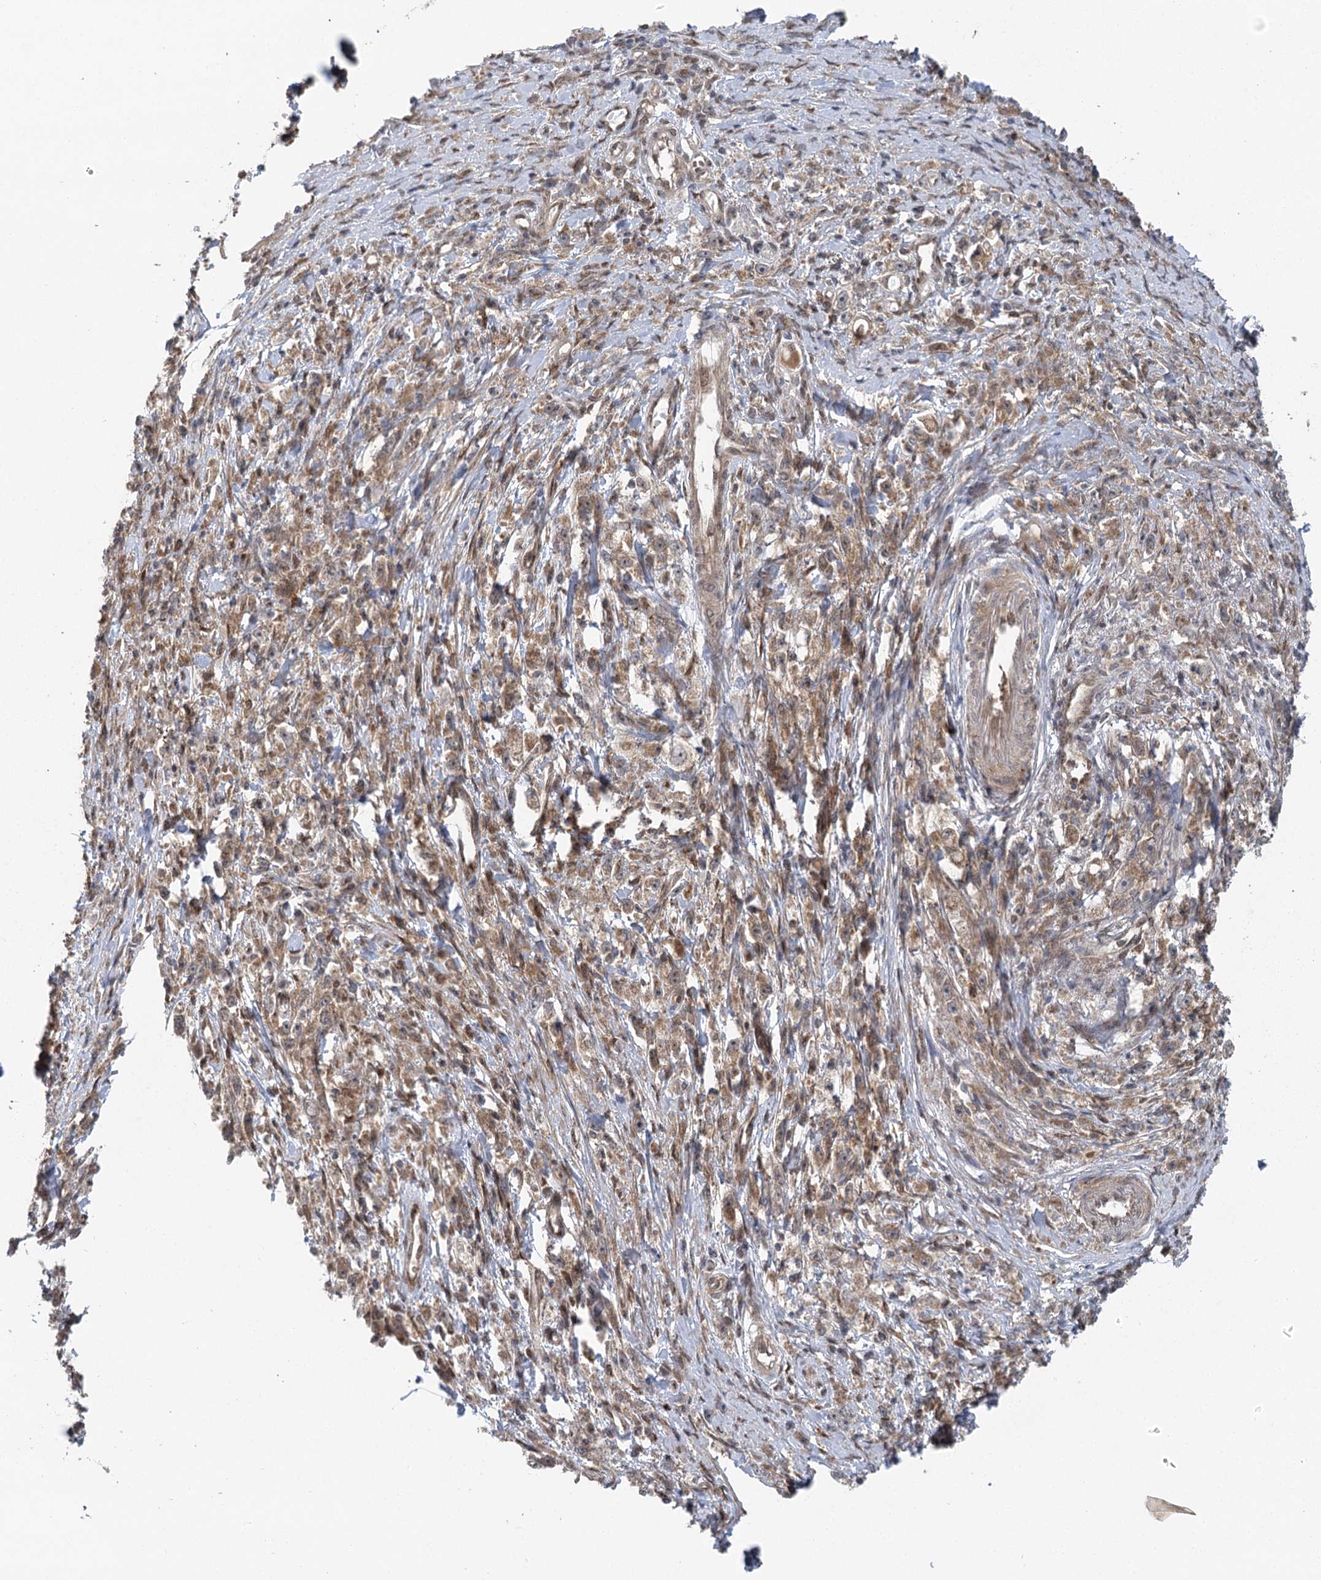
{"staining": {"intensity": "weak", "quantity": ">75%", "location": "cytoplasmic/membranous"}, "tissue": "stomach cancer", "cell_type": "Tumor cells", "image_type": "cancer", "snomed": [{"axis": "morphology", "description": "Adenocarcinoma, NOS"}, {"axis": "topography", "description": "Stomach"}], "caption": "A photomicrograph showing weak cytoplasmic/membranous staining in about >75% of tumor cells in stomach cancer, as visualized by brown immunohistochemical staining.", "gene": "C12orf4", "patient": {"sex": "female", "age": 59}}